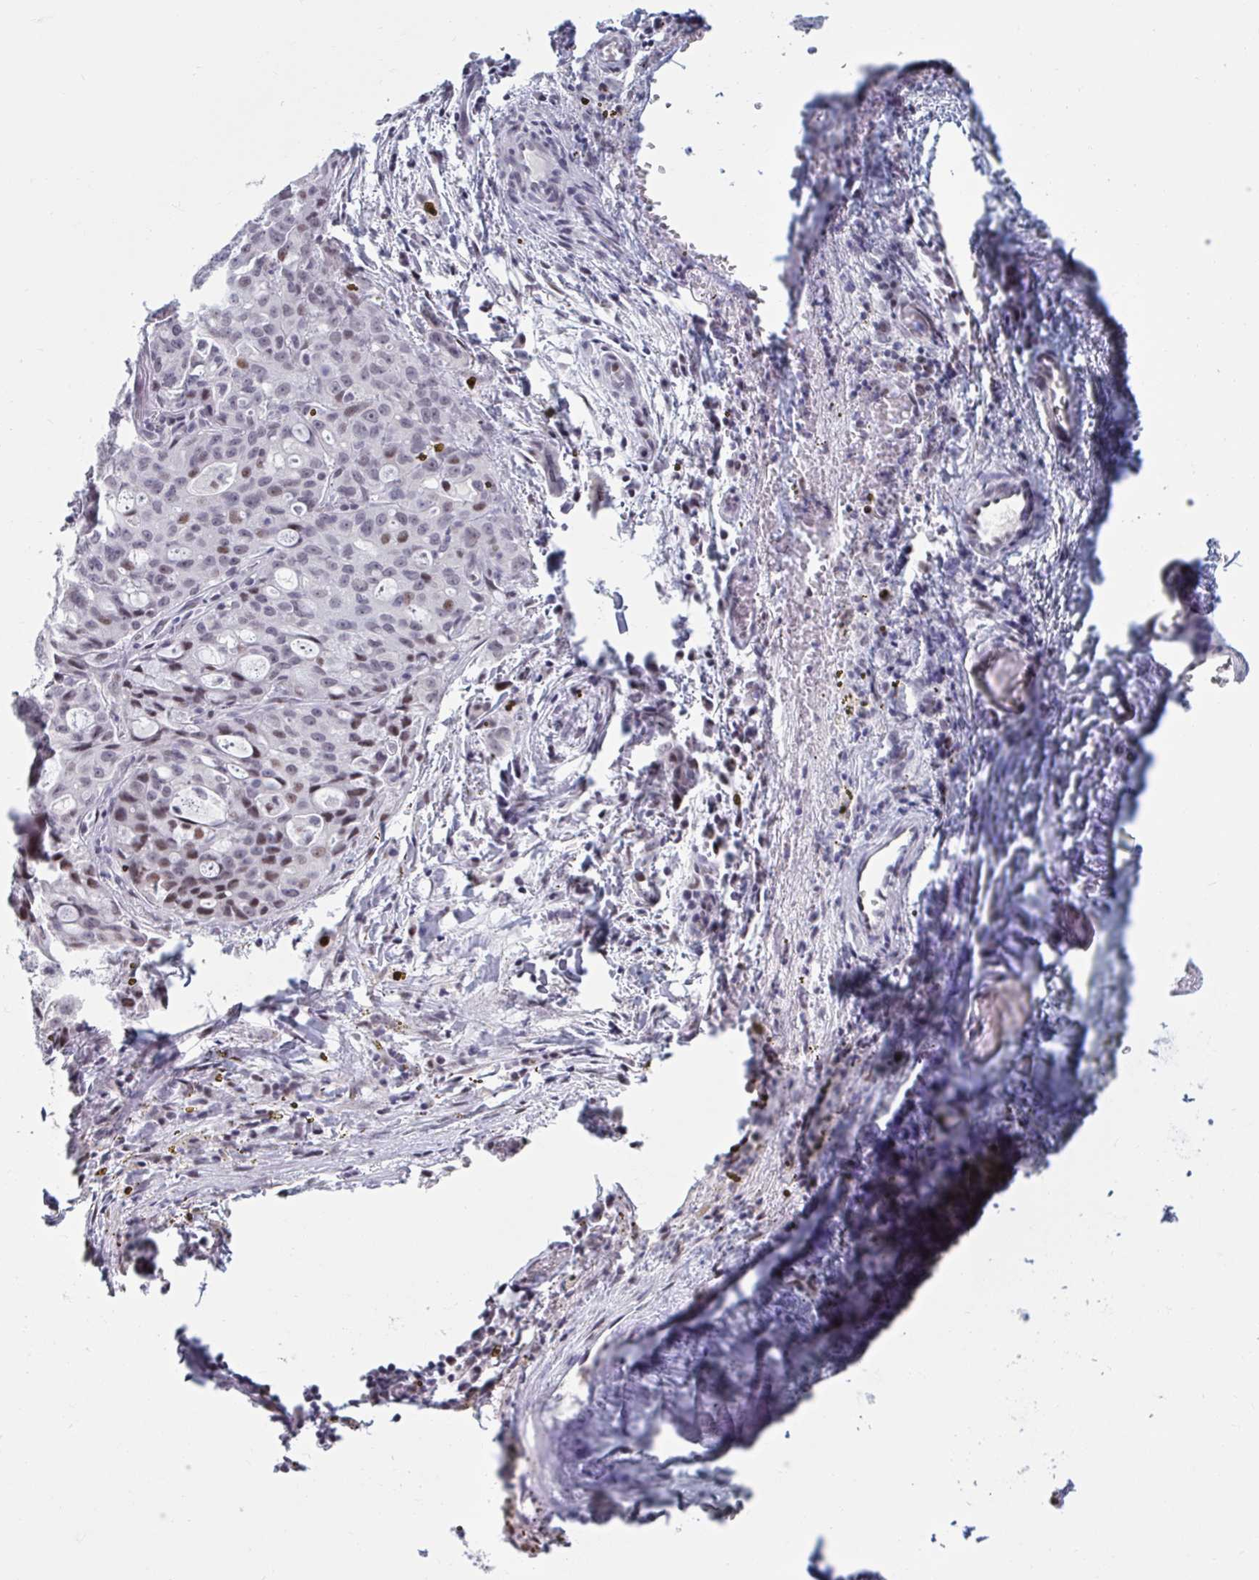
{"staining": {"intensity": "moderate", "quantity": "25%-75%", "location": "nuclear"}, "tissue": "lung cancer", "cell_type": "Tumor cells", "image_type": "cancer", "snomed": [{"axis": "morphology", "description": "Adenocarcinoma, NOS"}, {"axis": "topography", "description": "Lung"}], "caption": "Lung adenocarcinoma stained with IHC reveals moderate nuclear positivity in about 25%-75% of tumor cells.", "gene": "HSD17B6", "patient": {"sex": "female", "age": 44}}